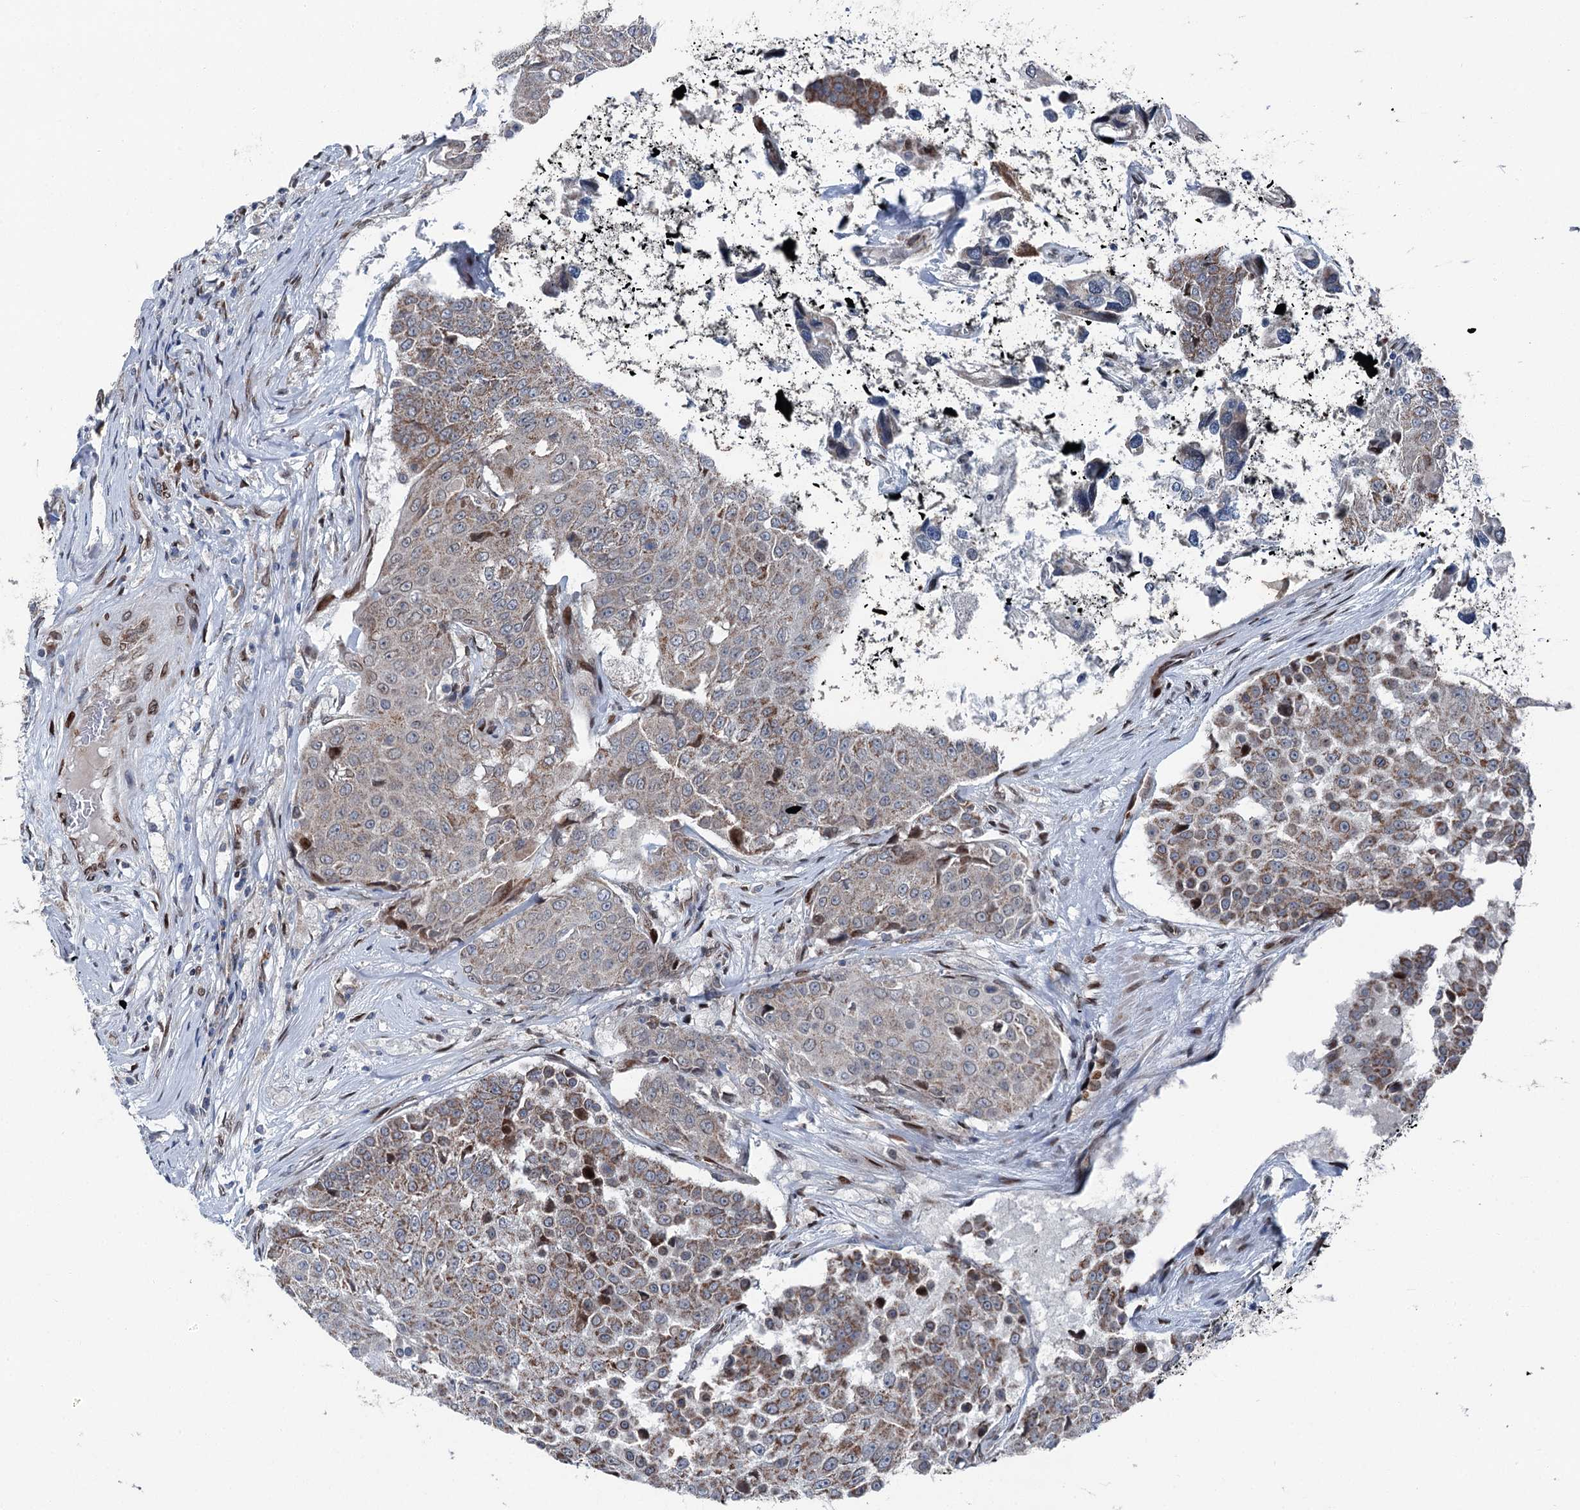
{"staining": {"intensity": "moderate", "quantity": ">75%", "location": "cytoplasmic/membranous"}, "tissue": "urothelial cancer", "cell_type": "Tumor cells", "image_type": "cancer", "snomed": [{"axis": "morphology", "description": "Urothelial carcinoma, High grade"}, {"axis": "topography", "description": "Urinary bladder"}], "caption": "Human urothelial carcinoma (high-grade) stained with a protein marker shows moderate staining in tumor cells.", "gene": "MRPL14", "patient": {"sex": "female", "age": 63}}